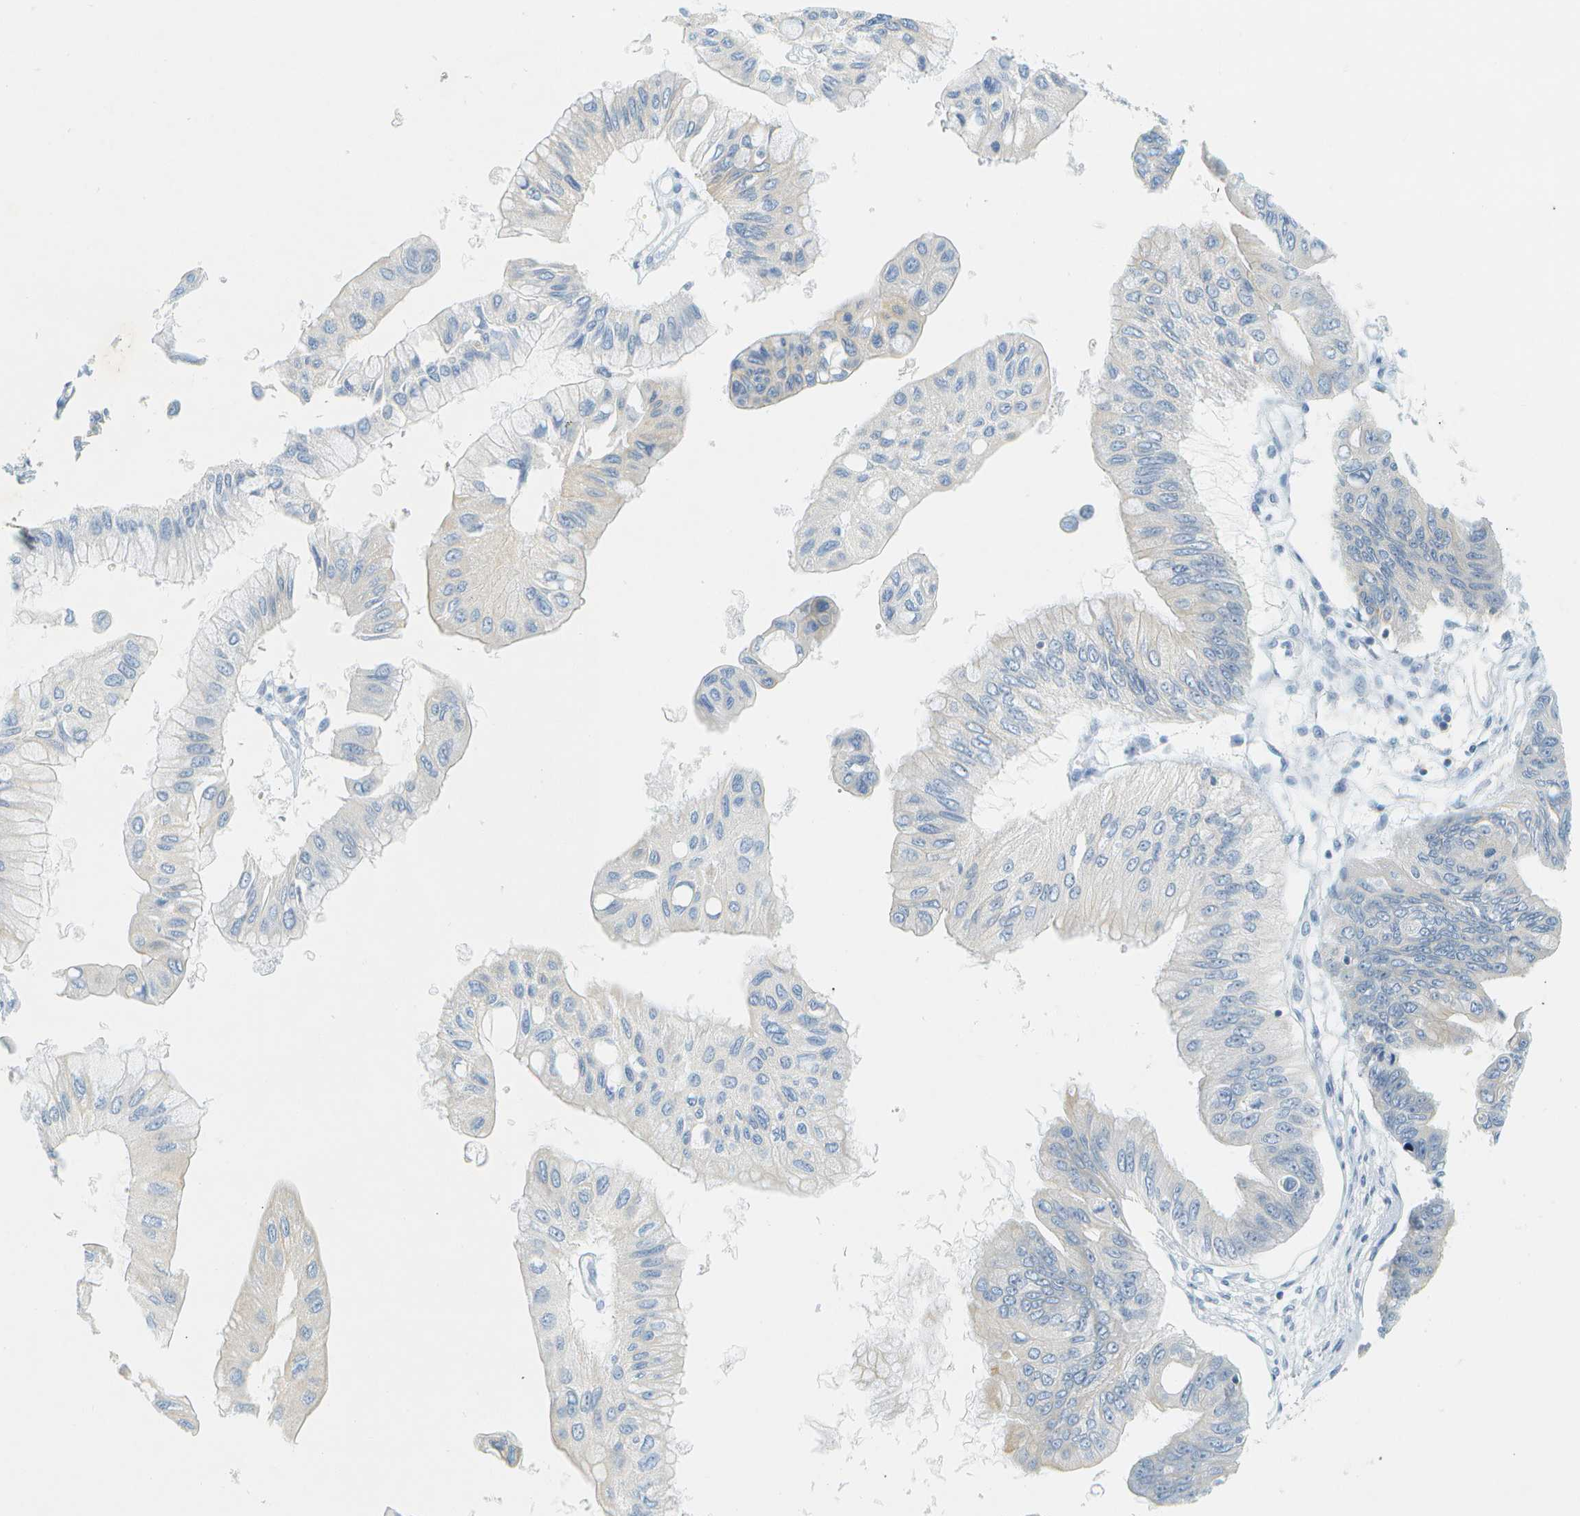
{"staining": {"intensity": "negative", "quantity": "none", "location": "none"}, "tissue": "pancreatic cancer", "cell_type": "Tumor cells", "image_type": "cancer", "snomed": [{"axis": "morphology", "description": "Adenocarcinoma, NOS"}, {"axis": "topography", "description": "Pancreas"}], "caption": "The image demonstrates no significant positivity in tumor cells of pancreatic cancer. (DAB (3,3'-diaminobenzidine) immunohistochemistry visualized using brightfield microscopy, high magnification).", "gene": "SMYD5", "patient": {"sex": "female", "age": 77}}